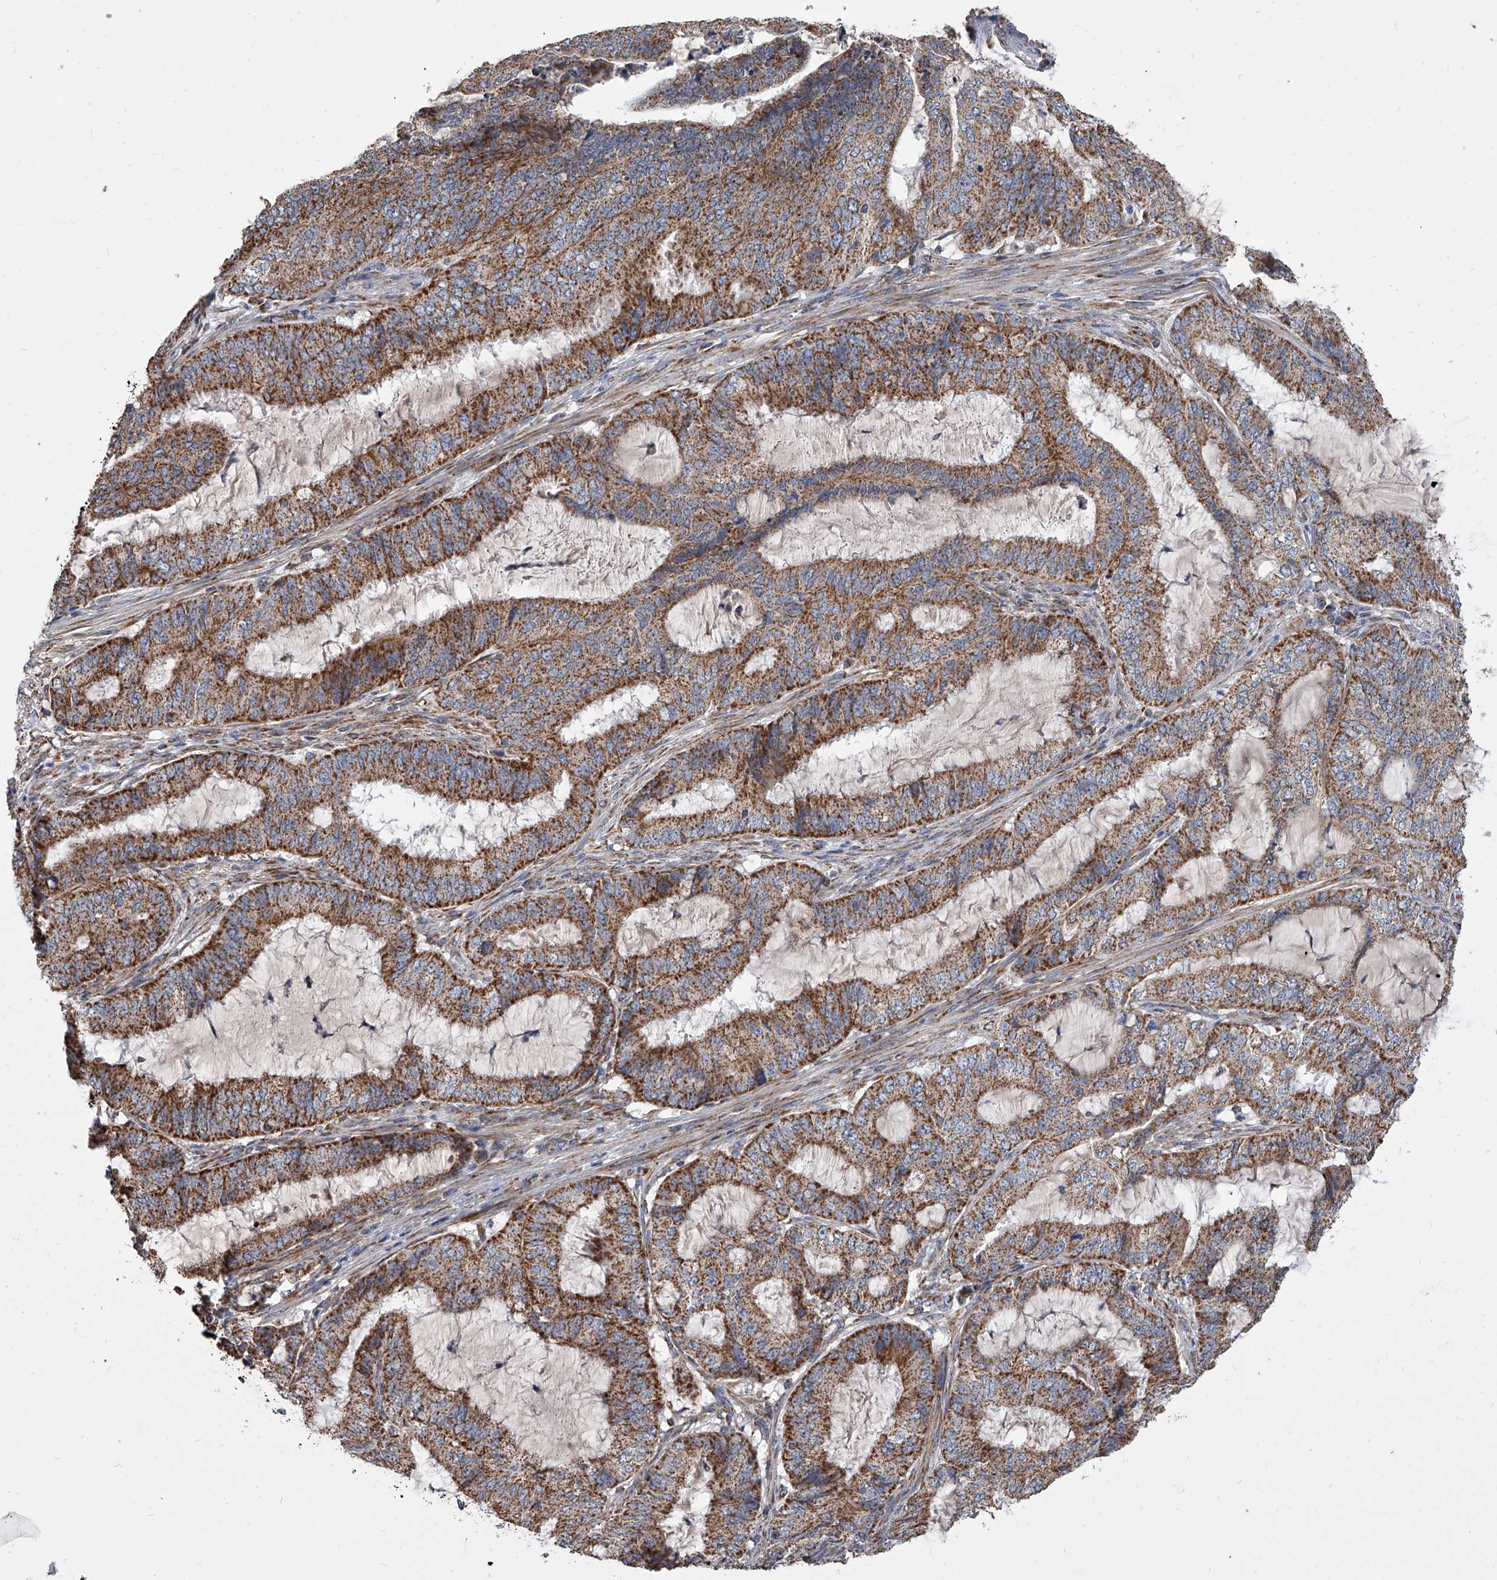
{"staining": {"intensity": "strong", "quantity": ">75%", "location": "cytoplasmic/membranous"}, "tissue": "endometrial cancer", "cell_type": "Tumor cells", "image_type": "cancer", "snomed": [{"axis": "morphology", "description": "Adenocarcinoma, NOS"}, {"axis": "topography", "description": "Endometrium"}], "caption": "This is an image of immunohistochemistry staining of endometrial adenocarcinoma, which shows strong staining in the cytoplasmic/membranous of tumor cells.", "gene": "MRPL28", "patient": {"sex": "female", "age": 51}}